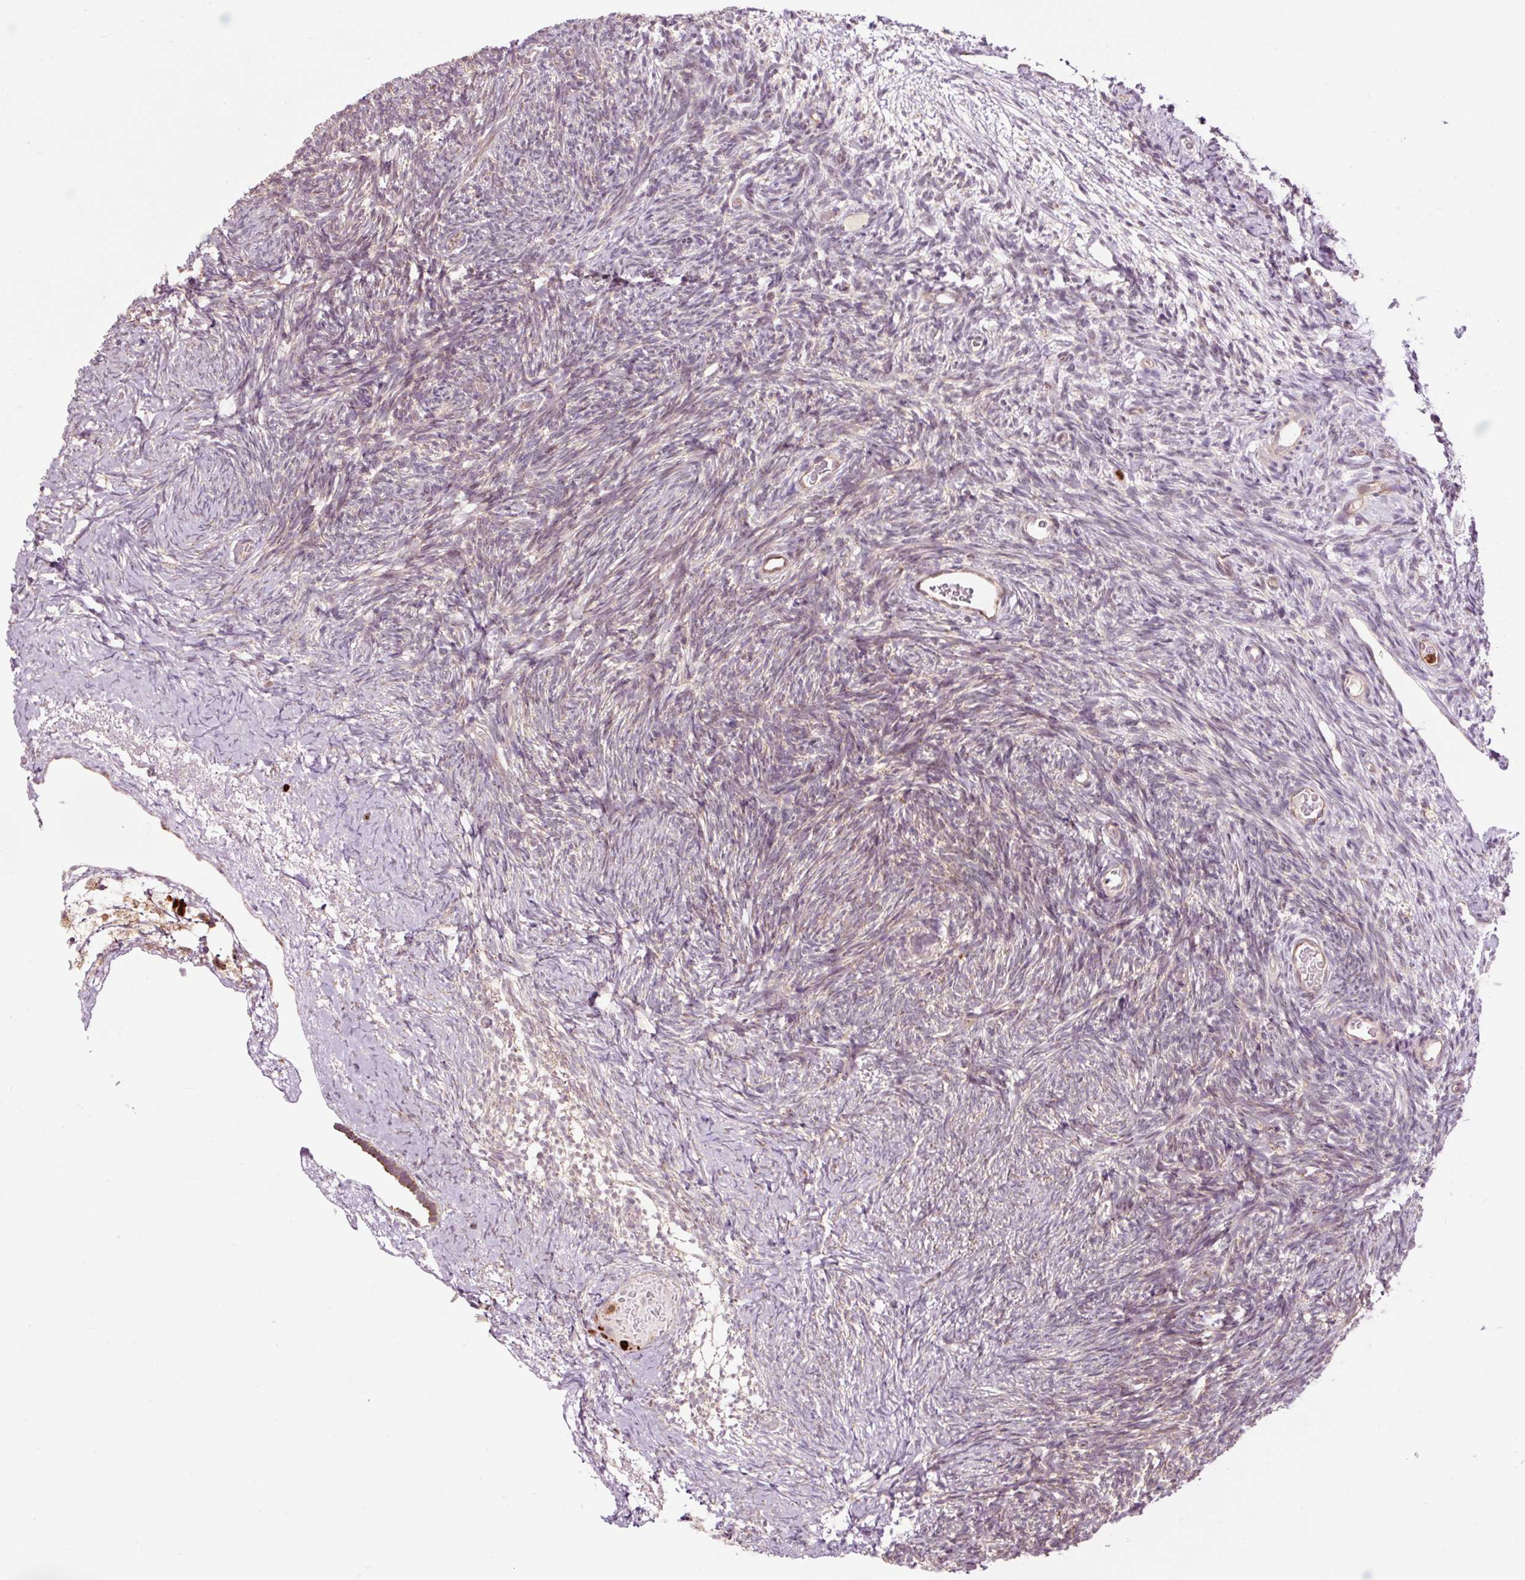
{"staining": {"intensity": "moderate", "quantity": ">75%", "location": "cytoplasmic/membranous"}, "tissue": "ovary", "cell_type": "Follicle cells", "image_type": "normal", "snomed": [{"axis": "morphology", "description": "Normal tissue, NOS"}, {"axis": "topography", "description": "Ovary"}], "caption": "Immunohistochemistry (IHC) of benign ovary reveals medium levels of moderate cytoplasmic/membranous positivity in about >75% of follicle cells. (brown staining indicates protein expression, while blue staining denotes nuclei).", "gene": "PRDX5", "patient": {"sex": "female", "age": 39}}